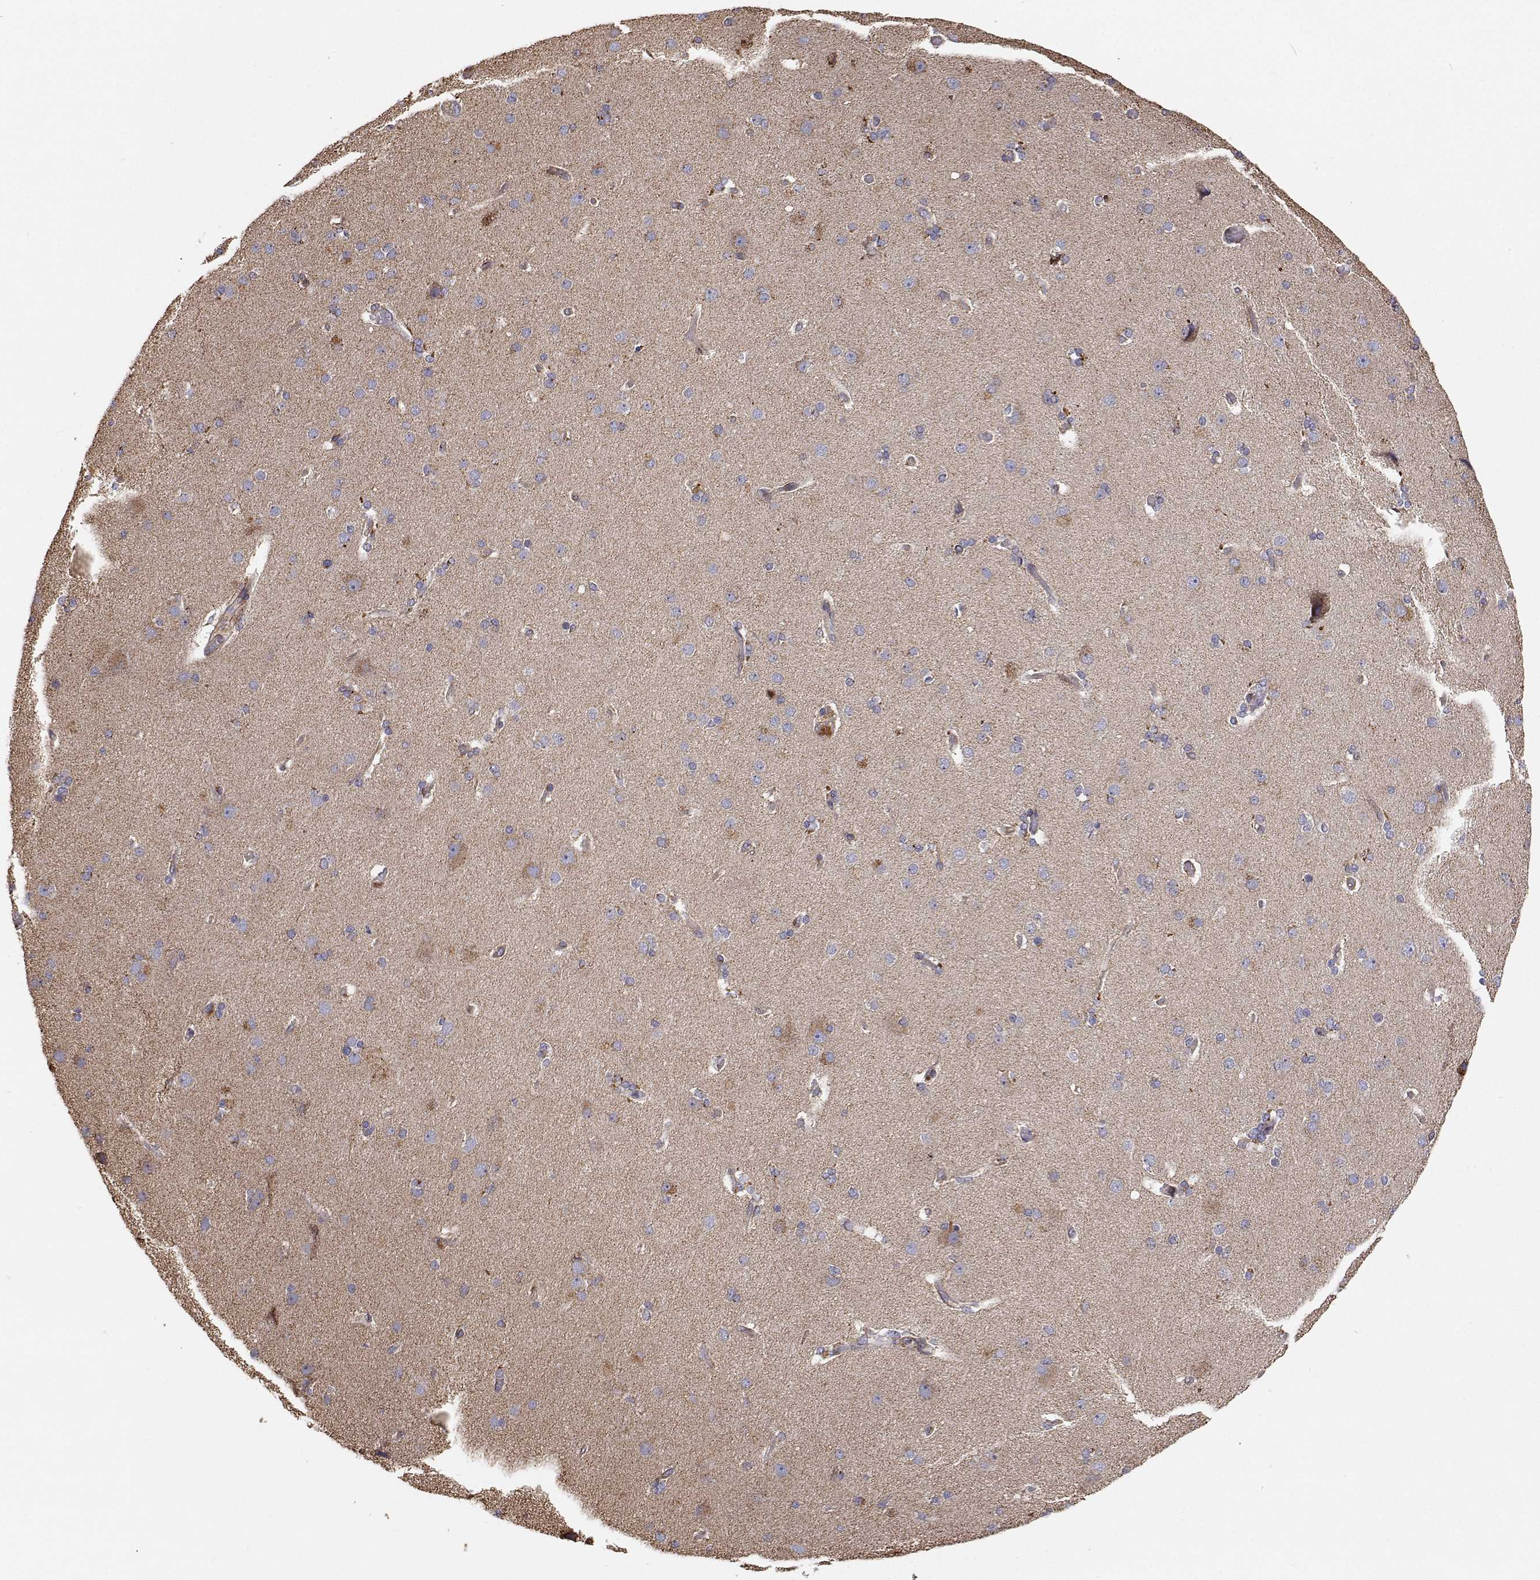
{"staining": {"intensity": "negative", "quantity": "none", "location": "none"}, "tissue": "cerebral cortex", "cell_type": "Endothelial cells", "image_type": "normal", "snomed": [{"axis": "morphology", "description": "Normal tissue, NOS"}, {"axis": "morphology", "description": "Glioma, malignant, High grade"}, {"axis": "topography", "description": "Cerebral cortex"}], "caption": "Protein analysis of unremarkable cerebral cortex exhibits no significant positivity in endothelial cells. (Stains: DAB (3,3'-diaminobenzidine) IHC with hematoxylin counter stain, Microscopy: brightfield microscopy at high magnification).", "gene": "SPICE1", "patient": {"sex": "male", "age": 71}}